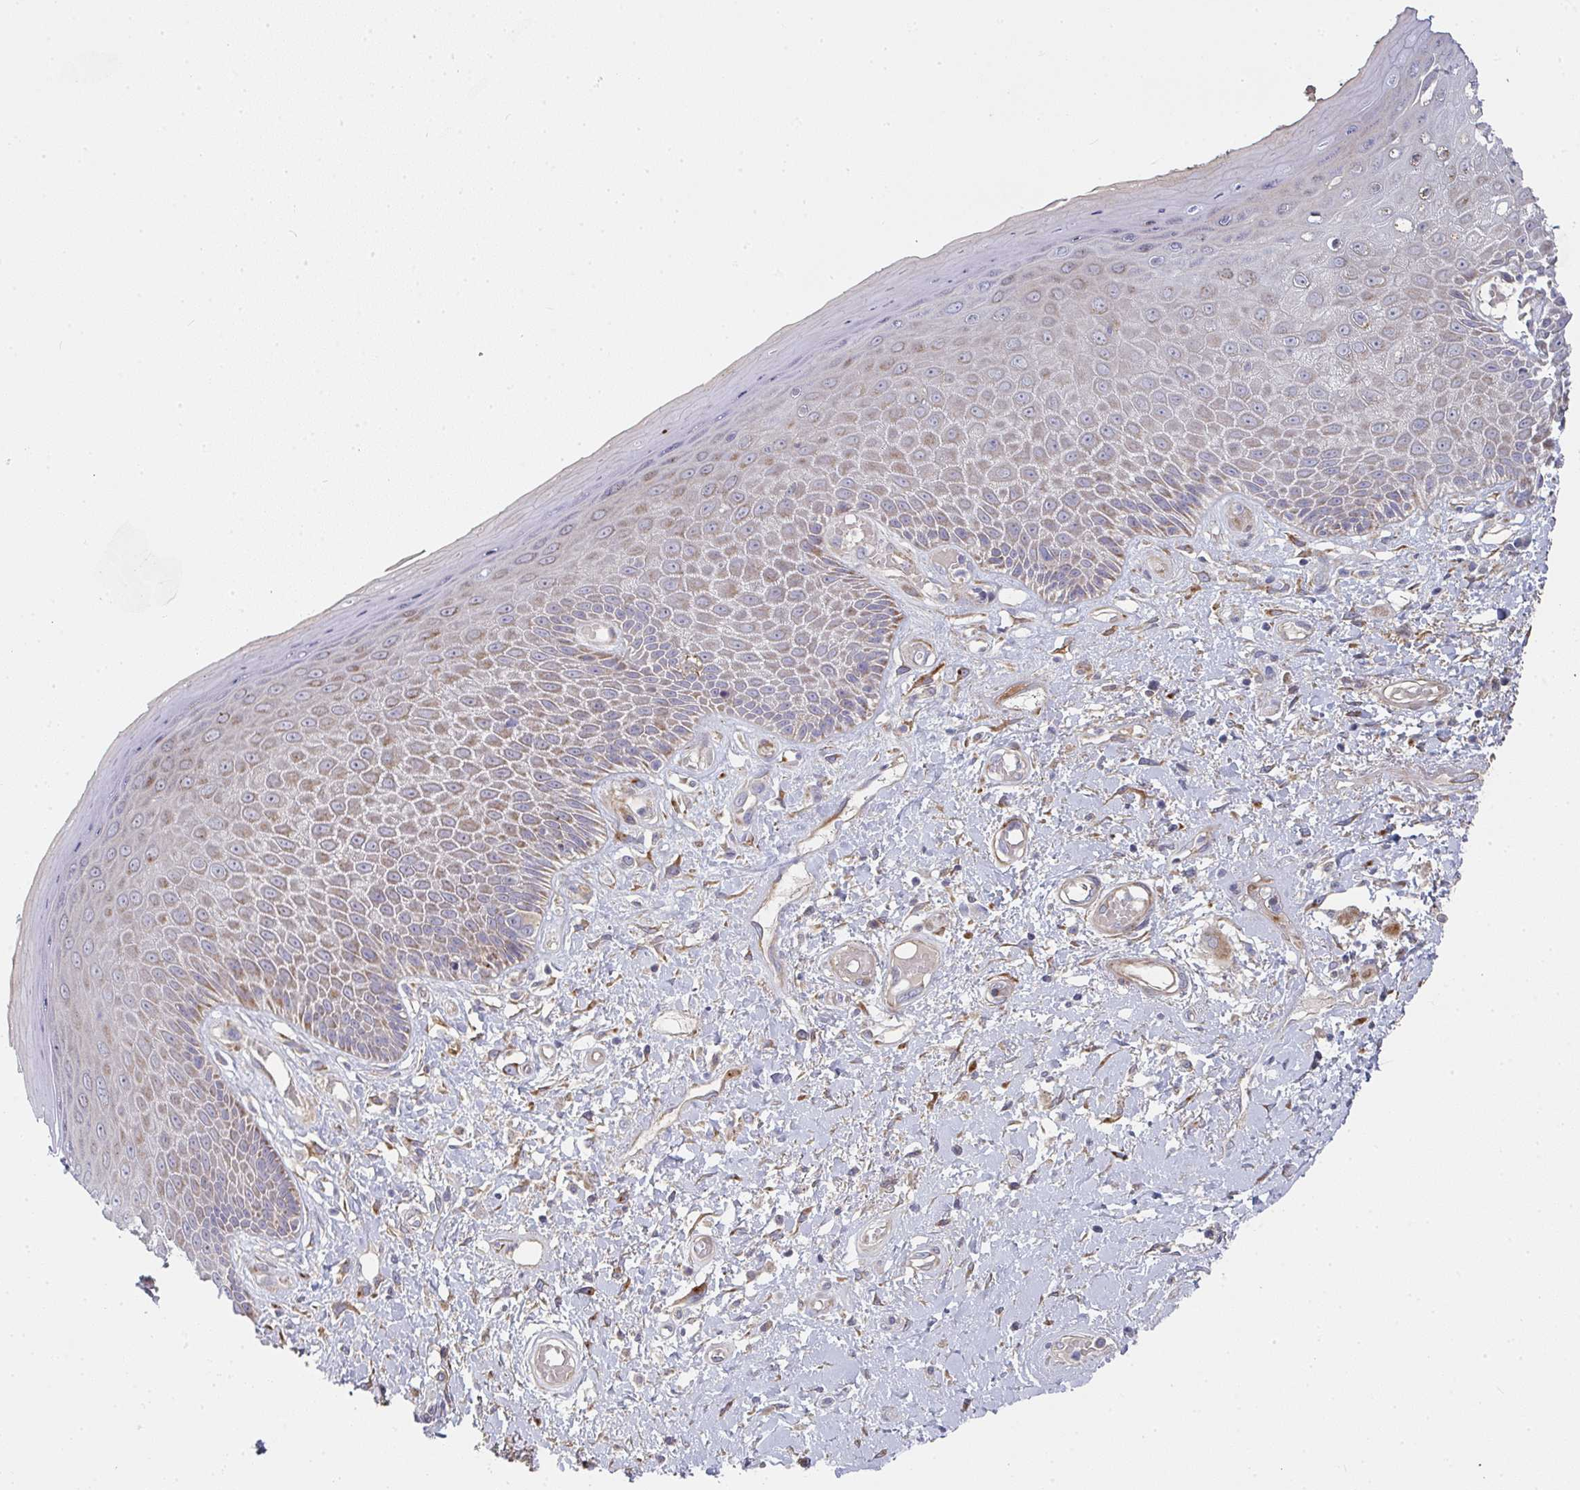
{"staining": {"intensity": "moderate", "quantity": ">75%", "location": "cytoplasmic/membranous"}, "tissue": "skin", "cell_type": "Epidermal cells", "image_type": "normal", "snomed": [{"axis": "morphology", "description": "Normal tissue, NOS"}, {"axis": "topography", "description": "Anal"}, {"axis": "topography", "description": "Peripheral nerve tissue"}], "caption": "Benign skin demonstrates moderate cytoplasmic/membranous expression in approximately >75% of epidermal cells, visualized by immunohistochemistry. Ihc stains the protein of interest in brown and the nuclei are stained blue.", "gene": "RHEBL1", "patient": {"sex": "male", "age": 78}}